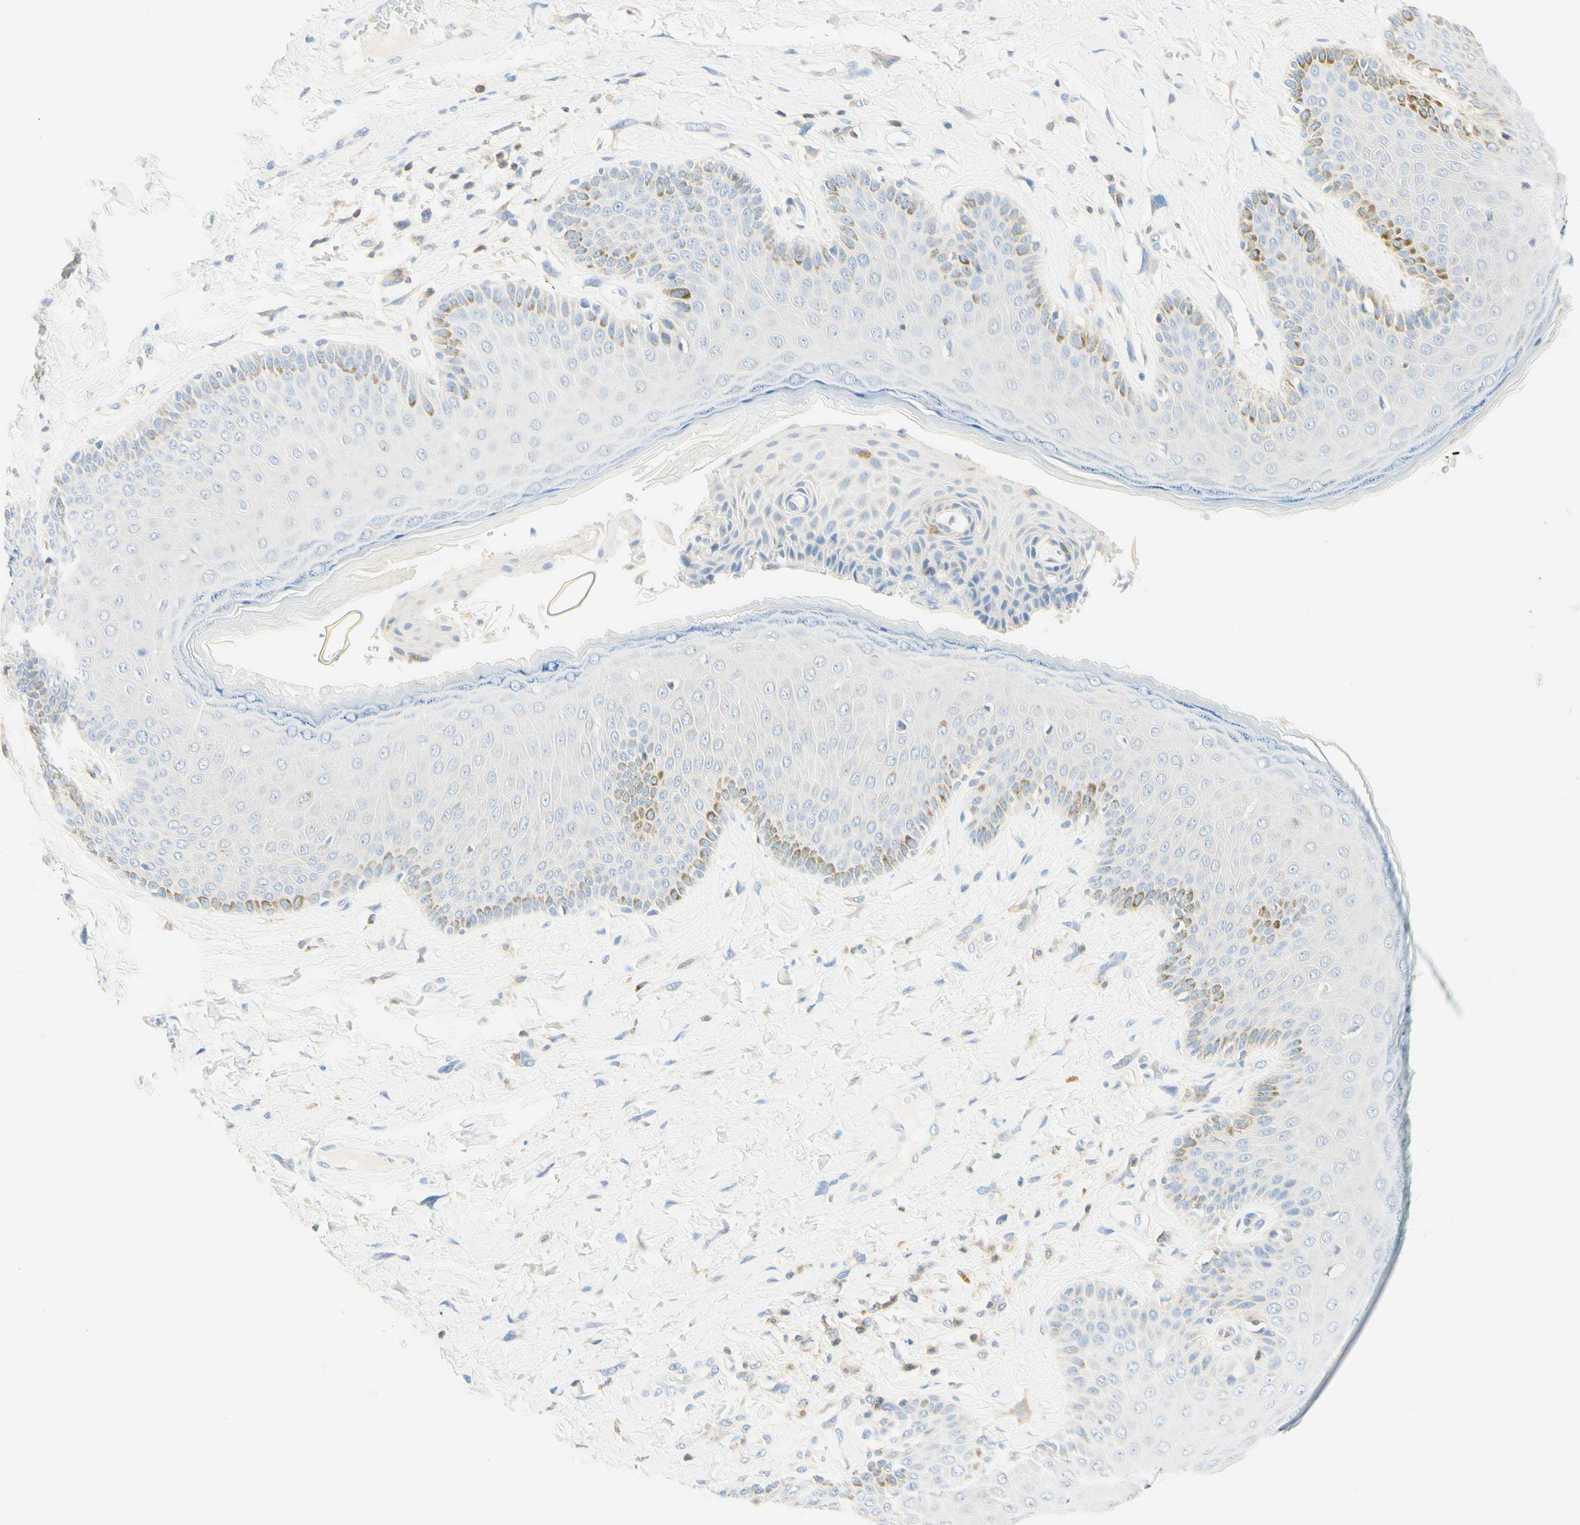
{"staining": {"intensity": "negative", "quantity": "none", "location": "none"}, "tissue": "skin", "cell_type": "Epidermal cells", "image_type": "normal", "snomed": [{"axis": "morphology", "description": "Normal tissue, NOS"}, {"axis": "topography", "description": "Anal"}], "caption": "DAB (3,3'-diaminobenzidine) immunohistochemical staining of benign human skin displays no significant expression in epidermal cells.", "gene": "LAT", "patient": {"sex": "male", "age": 69}}